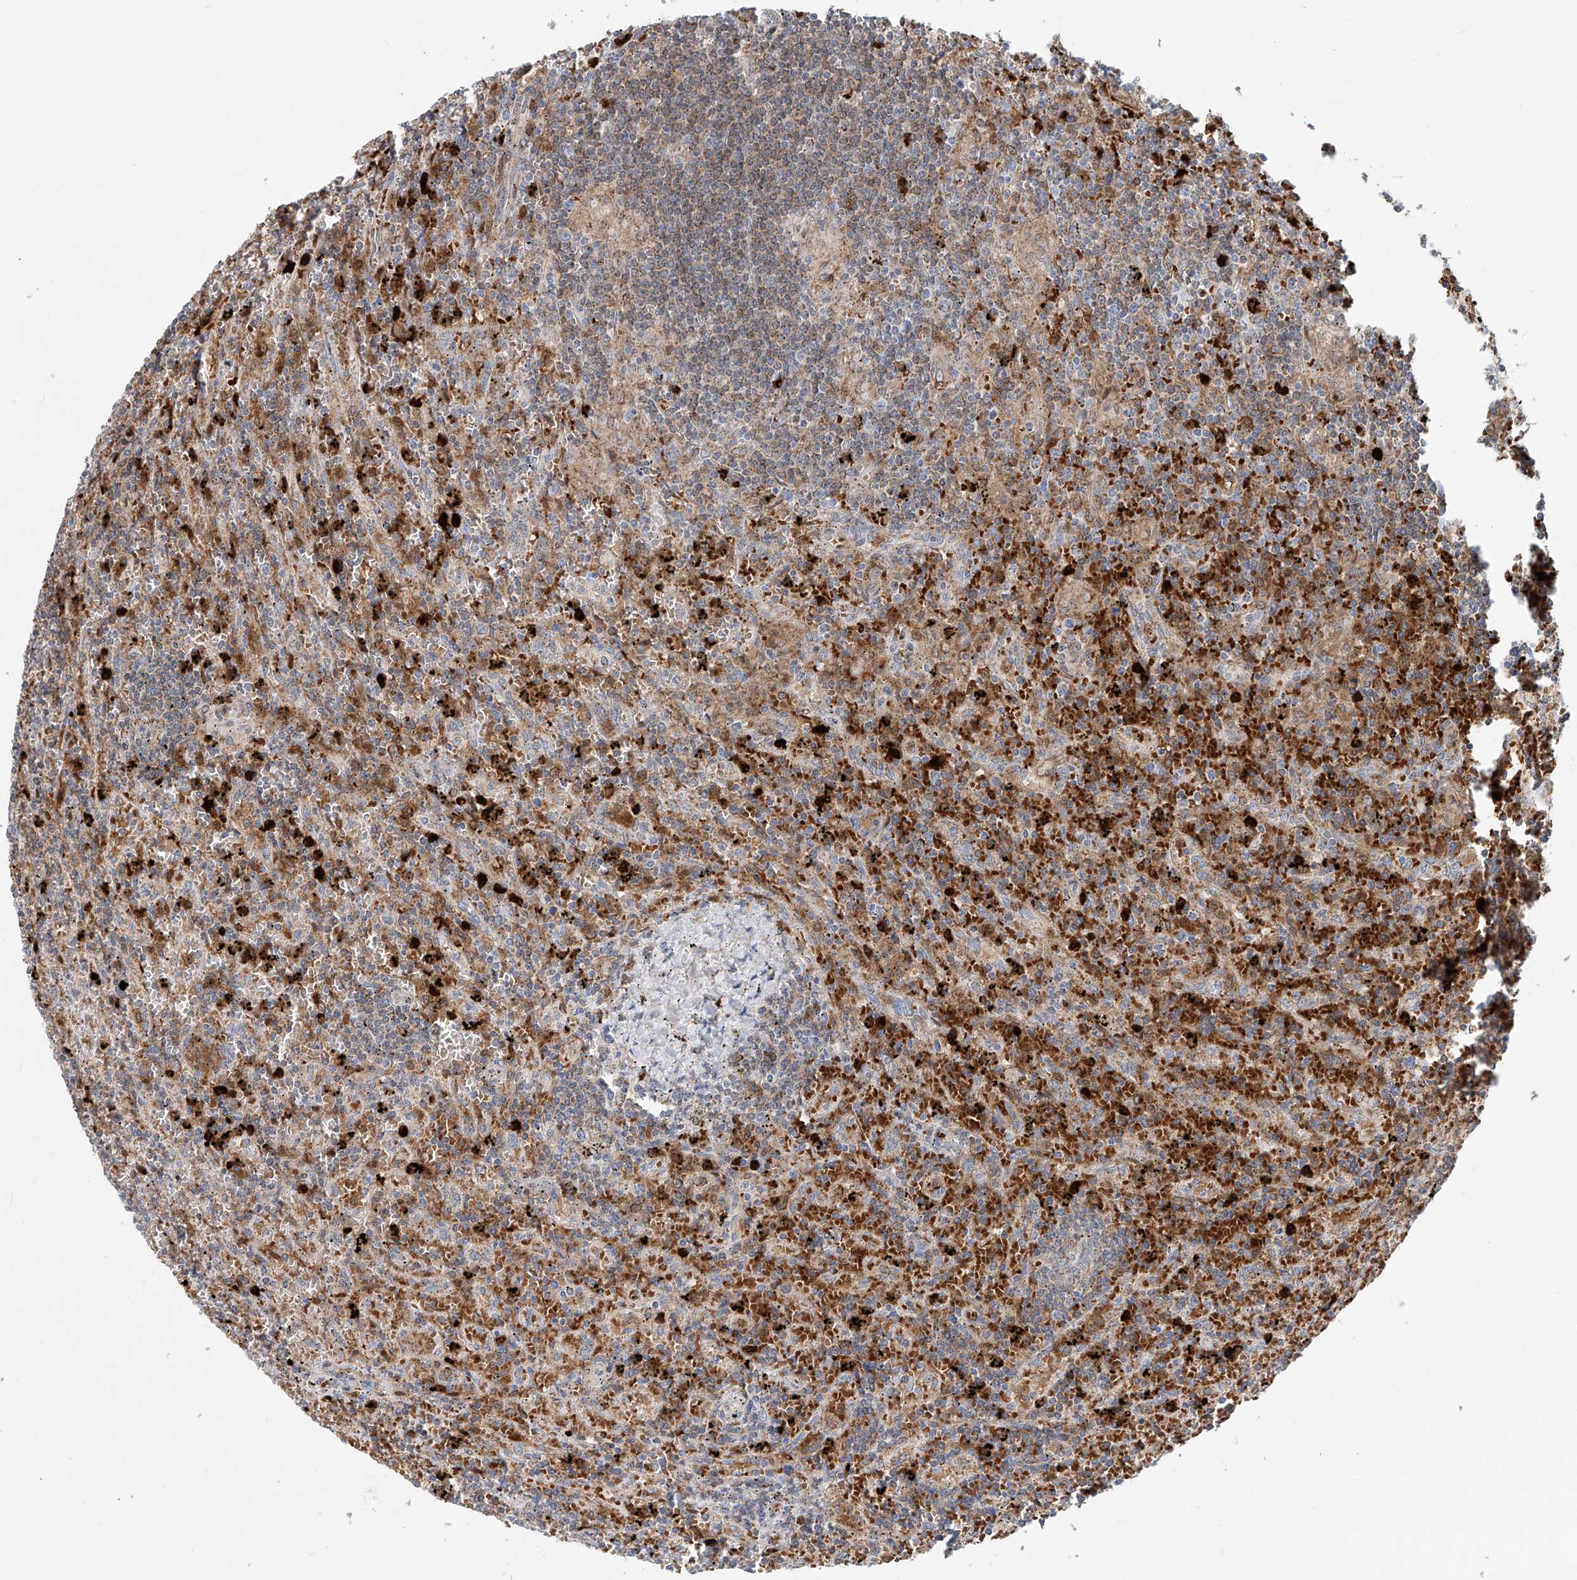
{"staining": {"intensity": "moderate", "quantity": "25%-75%", "location": "cytoplasmic/membranous"}, "tissue": "lymphoma", "cell_type": "Tumor cells", "image_type": "cancer", "snomed": [{"axis": "morphology", "description": "Malignant lymphoma, non-Hodgkin's type, Low grade"}, {"axis": "topography", "description": "Spleen"}], "caption": "Tumor cells show medium levels of moderate cytoplasmic/membranous expression in approximately 25%-75% of cells in human low-grade malignant lymphoma, non-Hodgkin's type.", "gene": "PTPRA", "patient": {"sex": "male", "age": 76}}